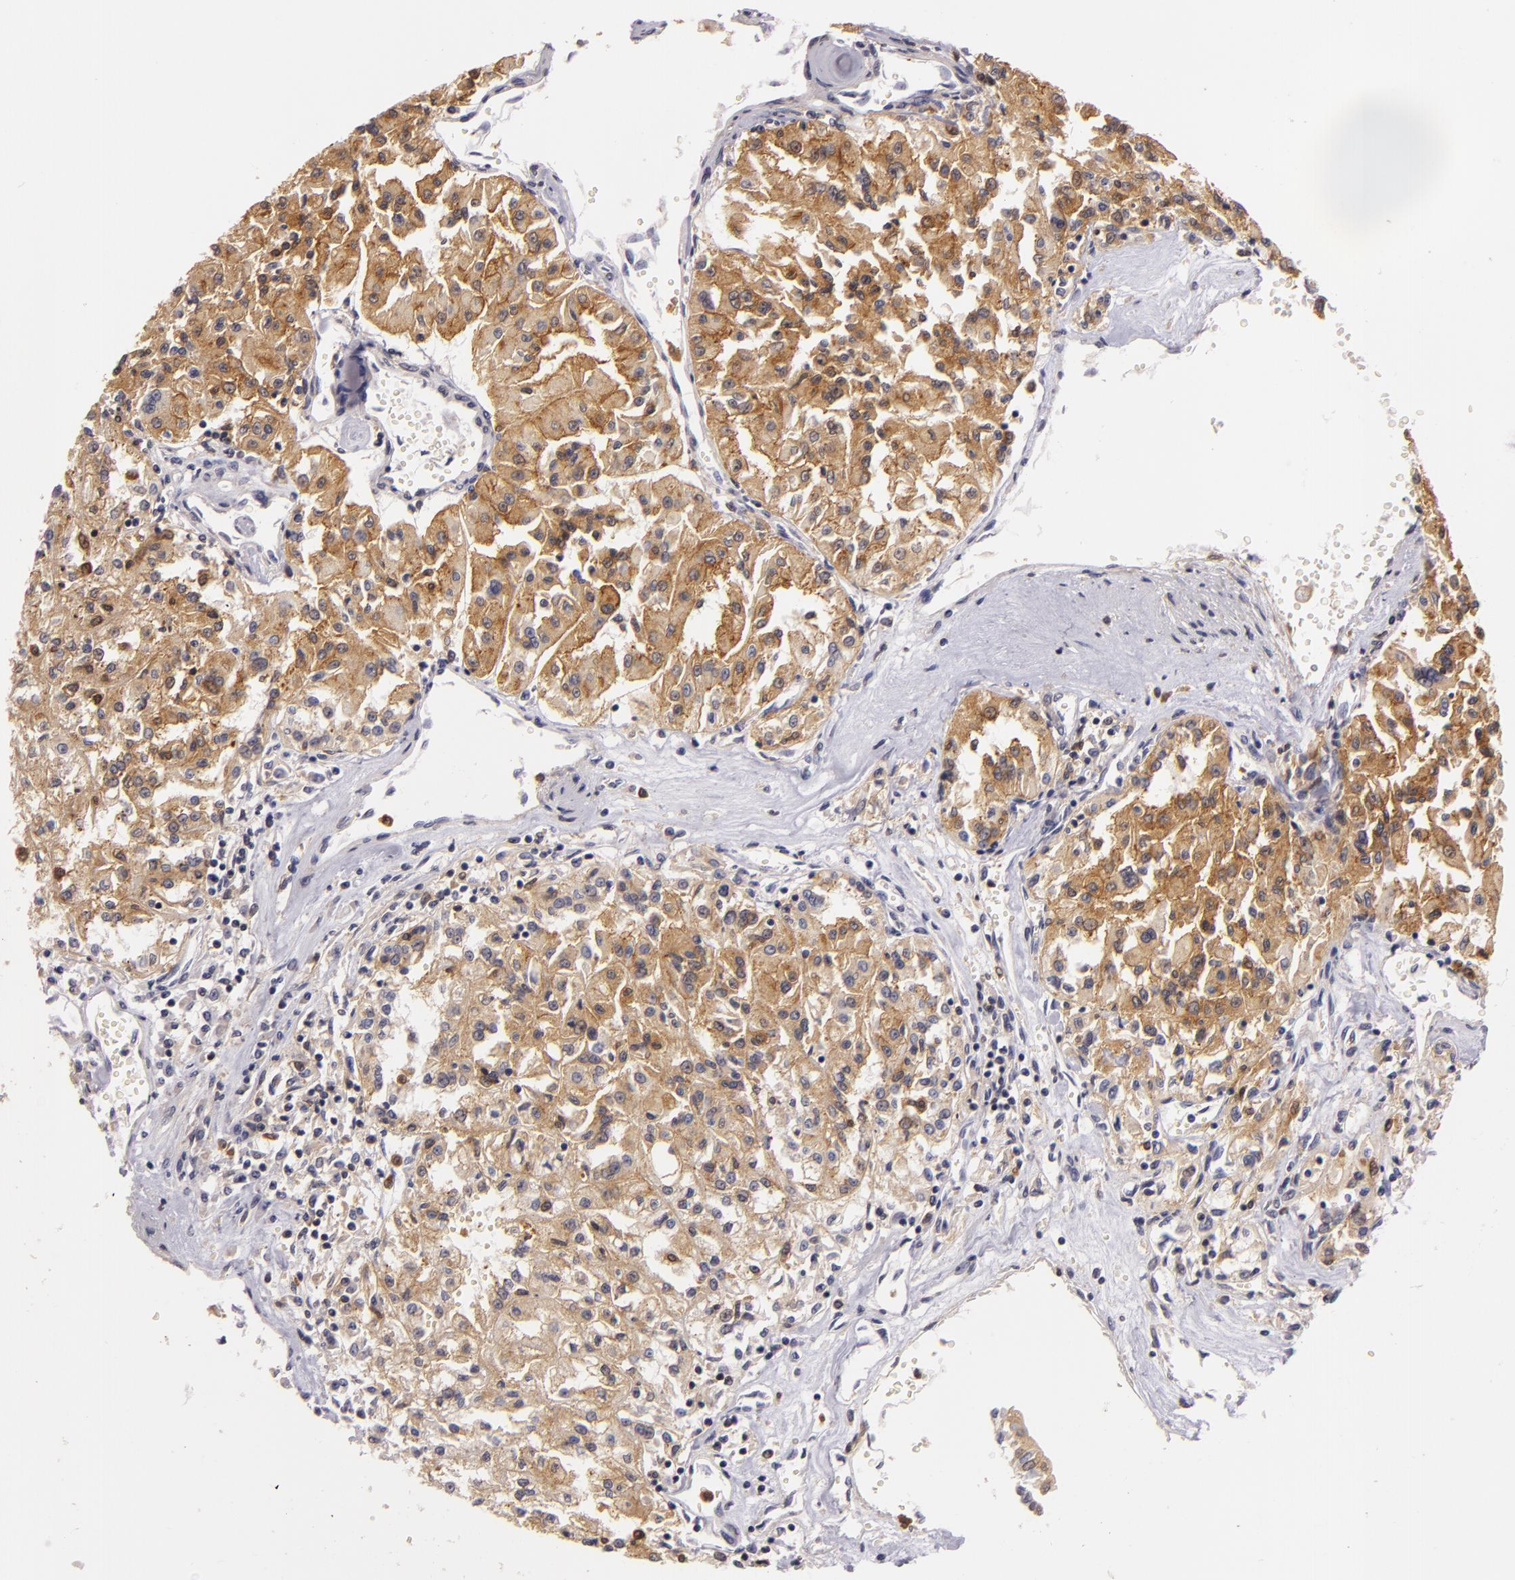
{"staining": {"intensity": "moderate", "quantity": ">75%", "location": "cytoplasmic/membranous"}, "tissue": "renal cancer", "cell_type": "Tumor cells", "image_type": "cancer", "snomed": [{"axis": "morphology", "description": "Adenocarcinoma, NOS"}, {"axis": "topography", "description": "Kidney"}], "caption": "Renal cancer (adenocarcinoma) stained with immunohistochemistry displays moderate cytoplasmic/membranous expression in approximately >75% of tumor cells. The staining was performed using DAB (3,3'-diaminobenzidine) to visualize the protein expression in brown, while the nuclei were stained in blue with hematoxylin (Magnification: 20x).", "gene": "TOM1", "patient": {"sex": "male", "age": 78}}